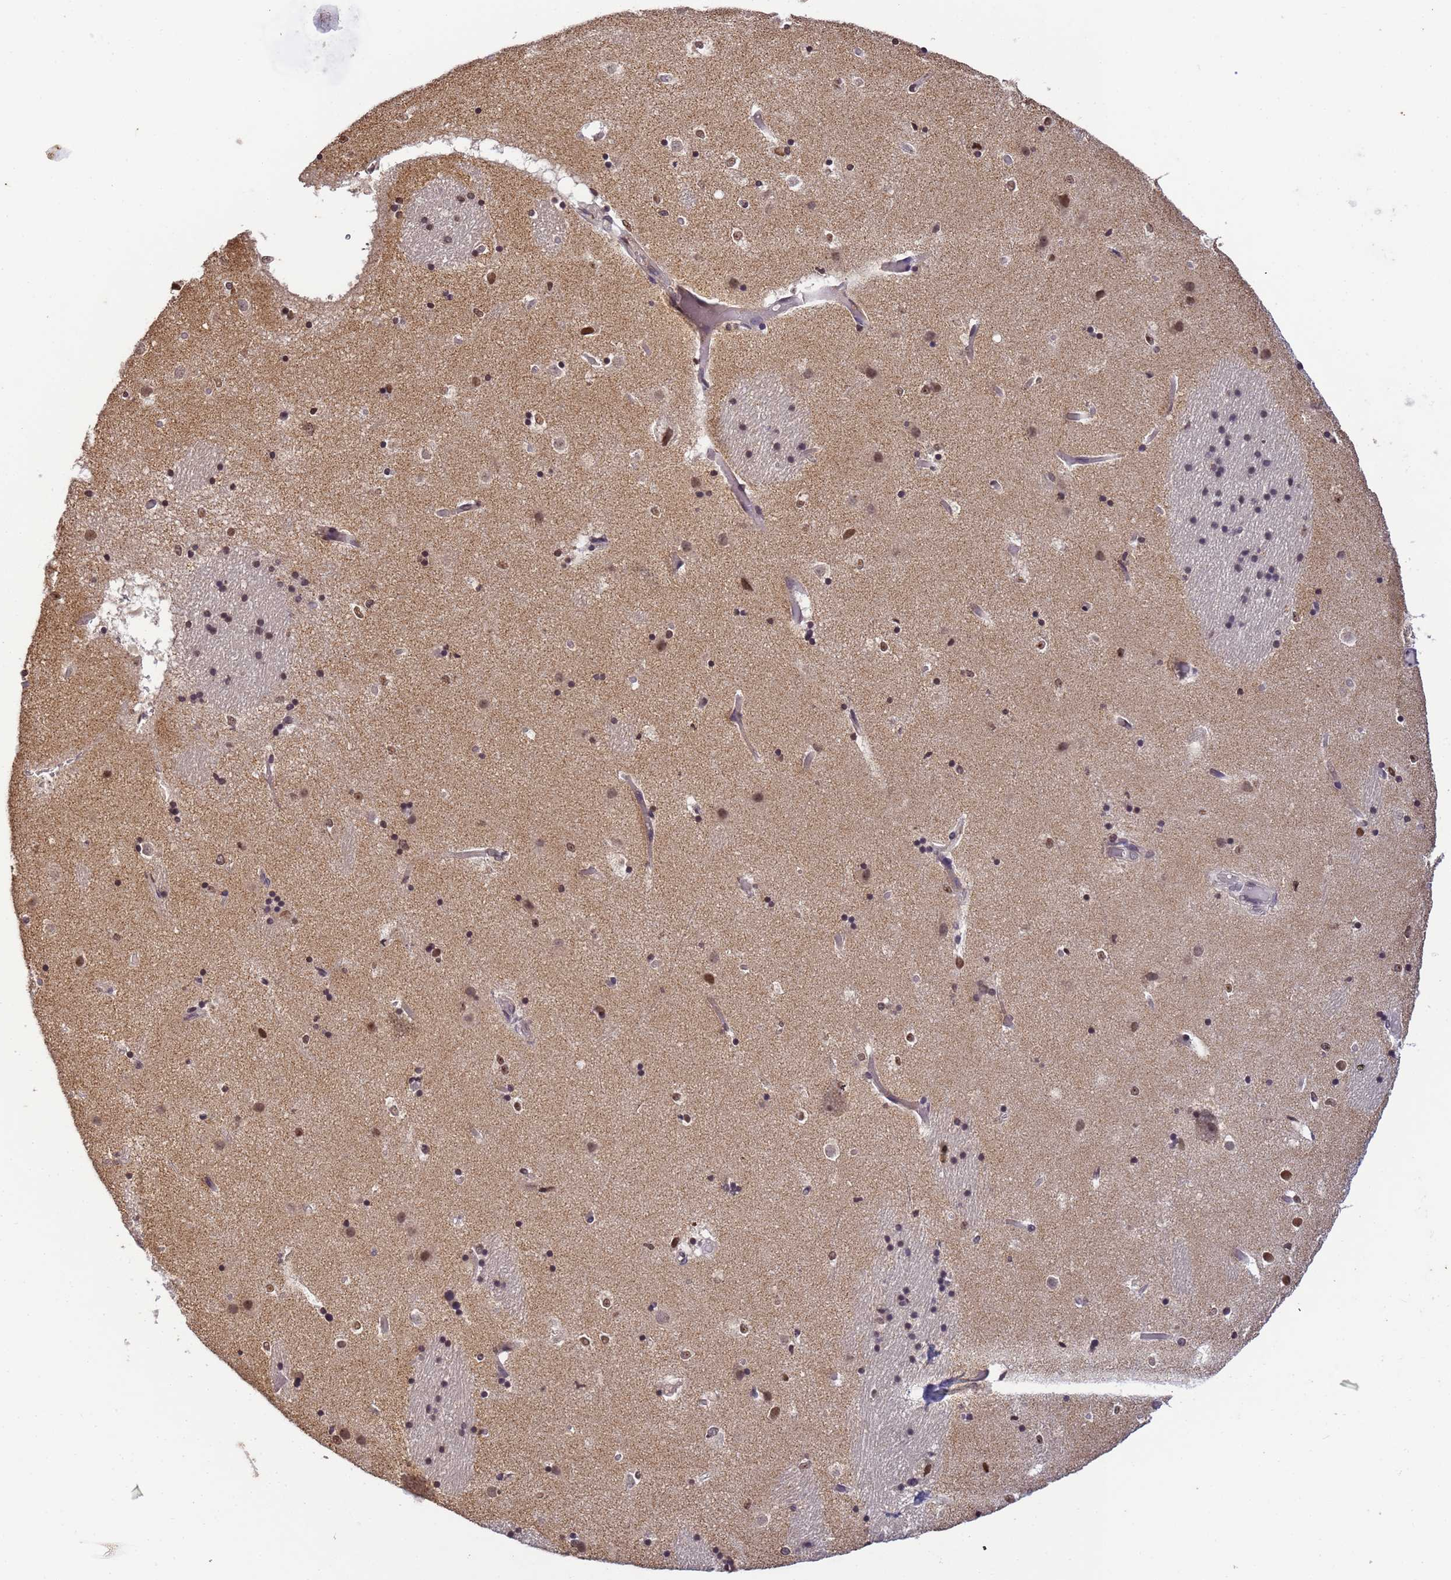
{"staining": {"intensity": "weak", "quantity": "<25%", "location": "nuclear"}, "tissue": "caudate", "cell_type": "Glial cells", "image_type": "normal", "snomed": [{"axis": "morphology", "description": "Normal tissue, NOS"}, {"axis": "topography", "description": "Lateral ventricle wall"}], "caption": "Immunohistochemistry (IHC) histopathology image of benign caudate: human caudate stained with DAB (3,3'-diaminobenzidine) displays no significant protein staining in glial cells.", "gene": "MYL7", "patient": {"sex": "female", "age": 52}}